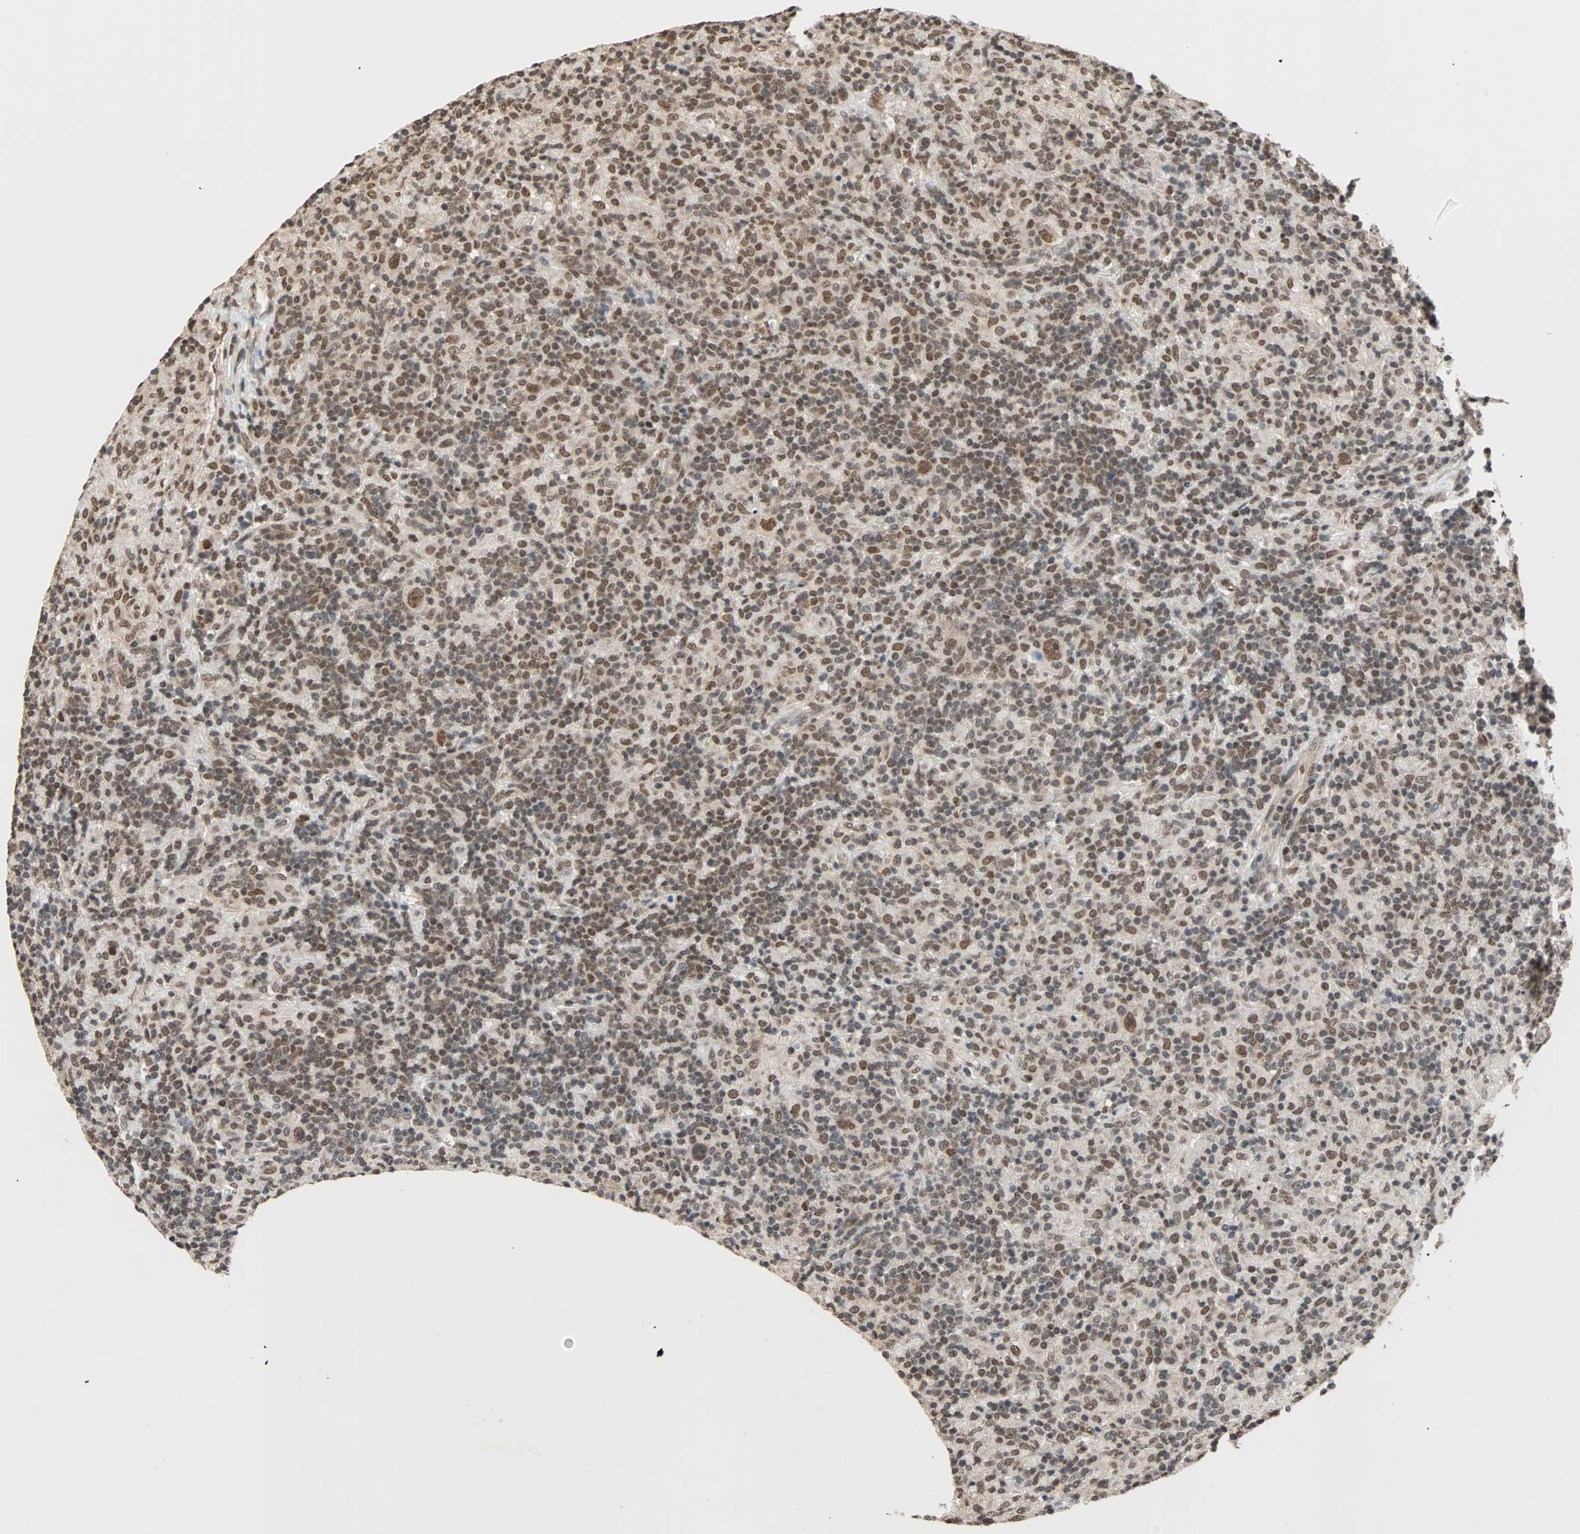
{"staining": {"intensity": "moderate", "quantity": ">75%", "location": "nuclear"}, "tissue": "lymphoma", "cell_type": "Tumor cells", "image_type": "cancer", "snomed": [{"axis": "morphology", "description": "Hodgkin's disease, NOS"}, {"axis": "topography", "description": "Lymph node"}], "caption": "Immunohistochemistry (DAB (3,3'-diaminobenzidine)) staining of human Hodgkin's disease shows moderate nuclear protein staining in approximately >75% of tumor cells. (DAB (3,3'-diaminobenzidine) IHC, brown staining for protein, blue staining for nuclei).", "gene": "DAZAP1", "patient": {"sex": "male", "age": 70}}